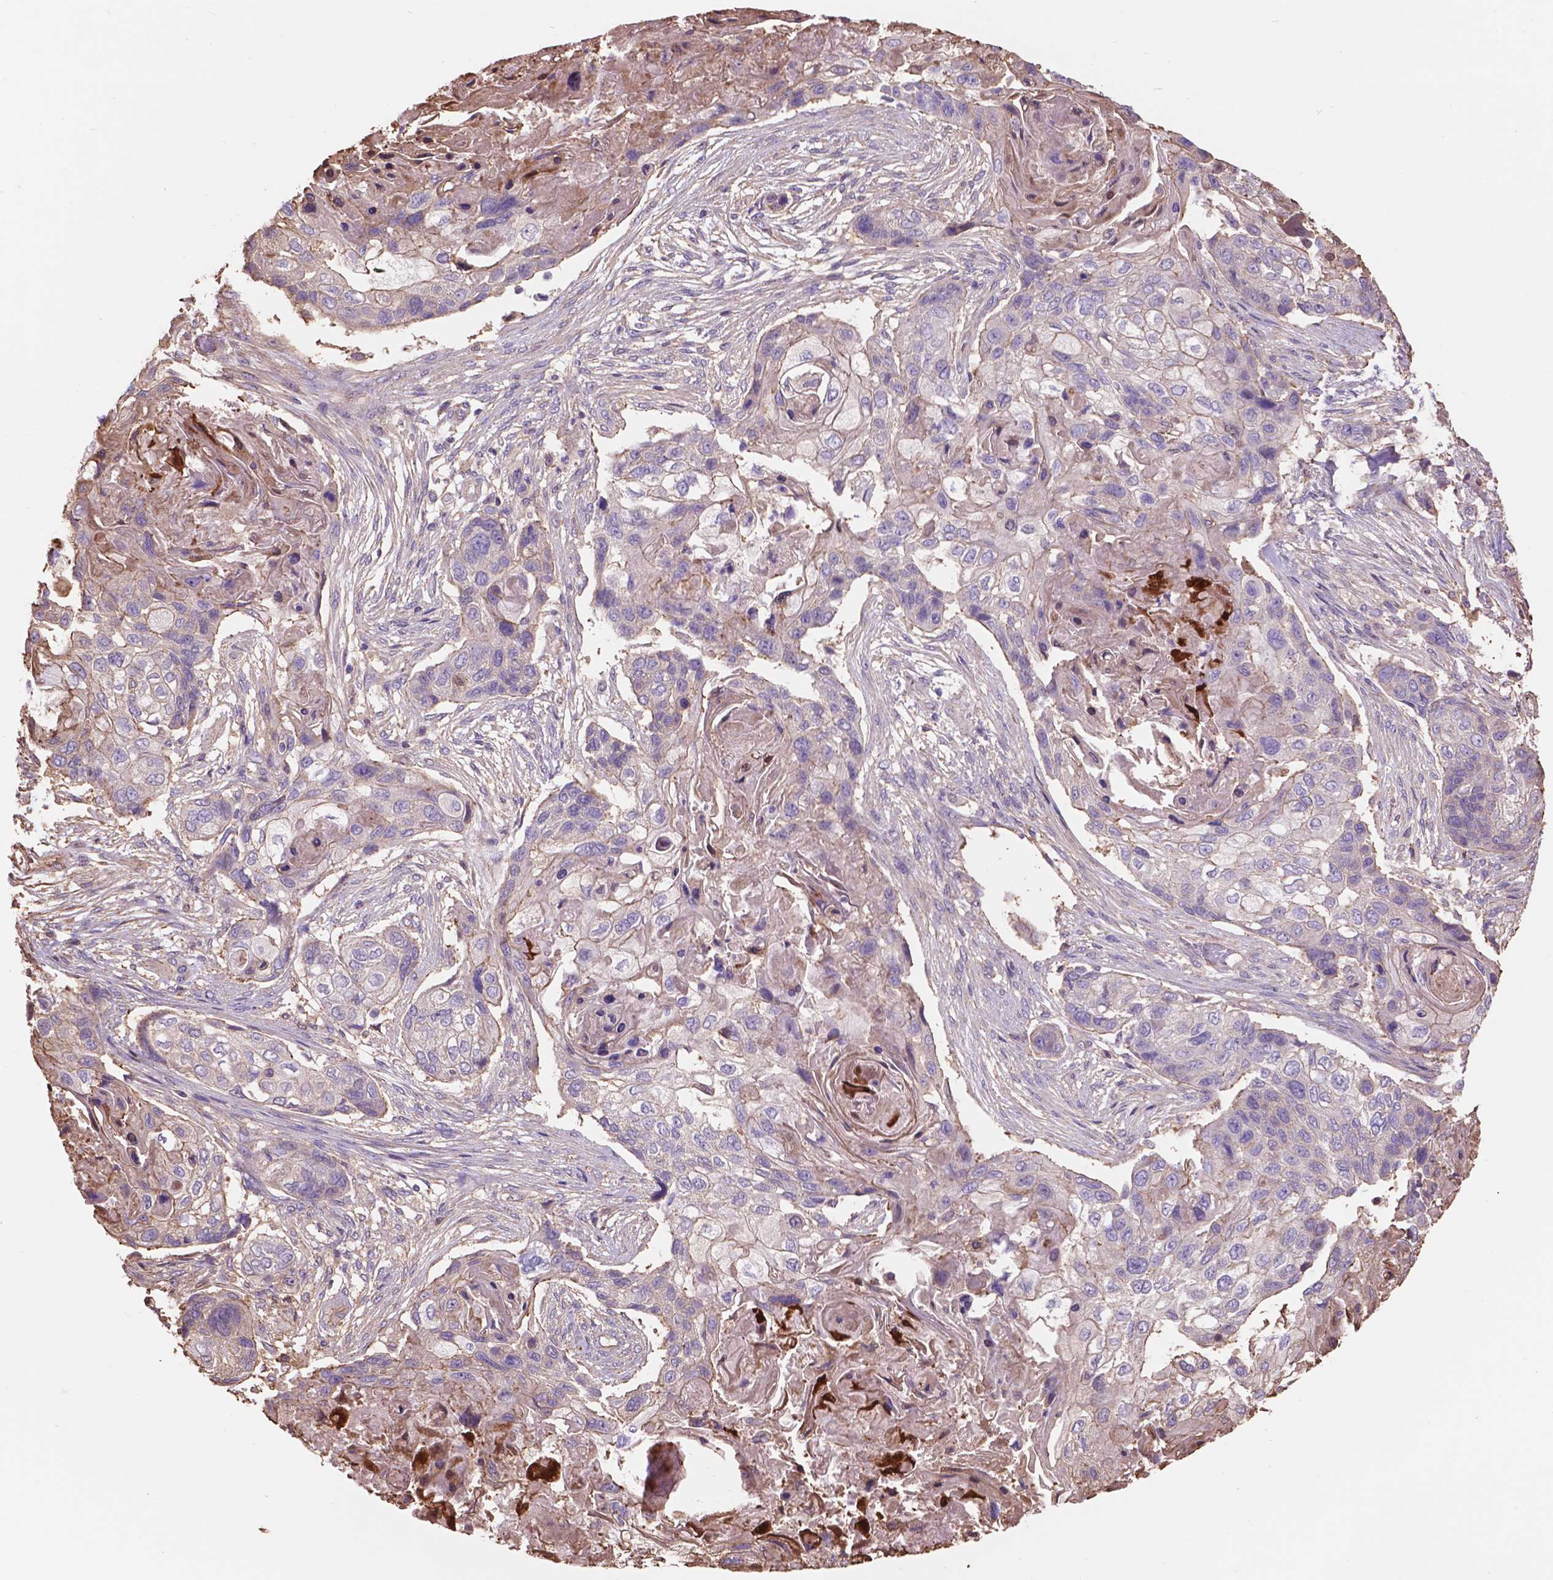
{"staining": {"intensity": "negative", "quantity": "none", "location": "none"}, "tissue": "lung cancer", "cell_type": "Tumor cells", "image_type": "cancer", "snomed": [{"axis": "morphology", "description": "Squamous cell carcinoma, NOS"}, {"axis": "topography", "description": "Lung"}], "caption": "The micrograph displays no staining of tumor cells in lung cancer (squamous cell carcinoma).", "gene": "NIPA2", "patient": {"sex": "male", "age": 69}}